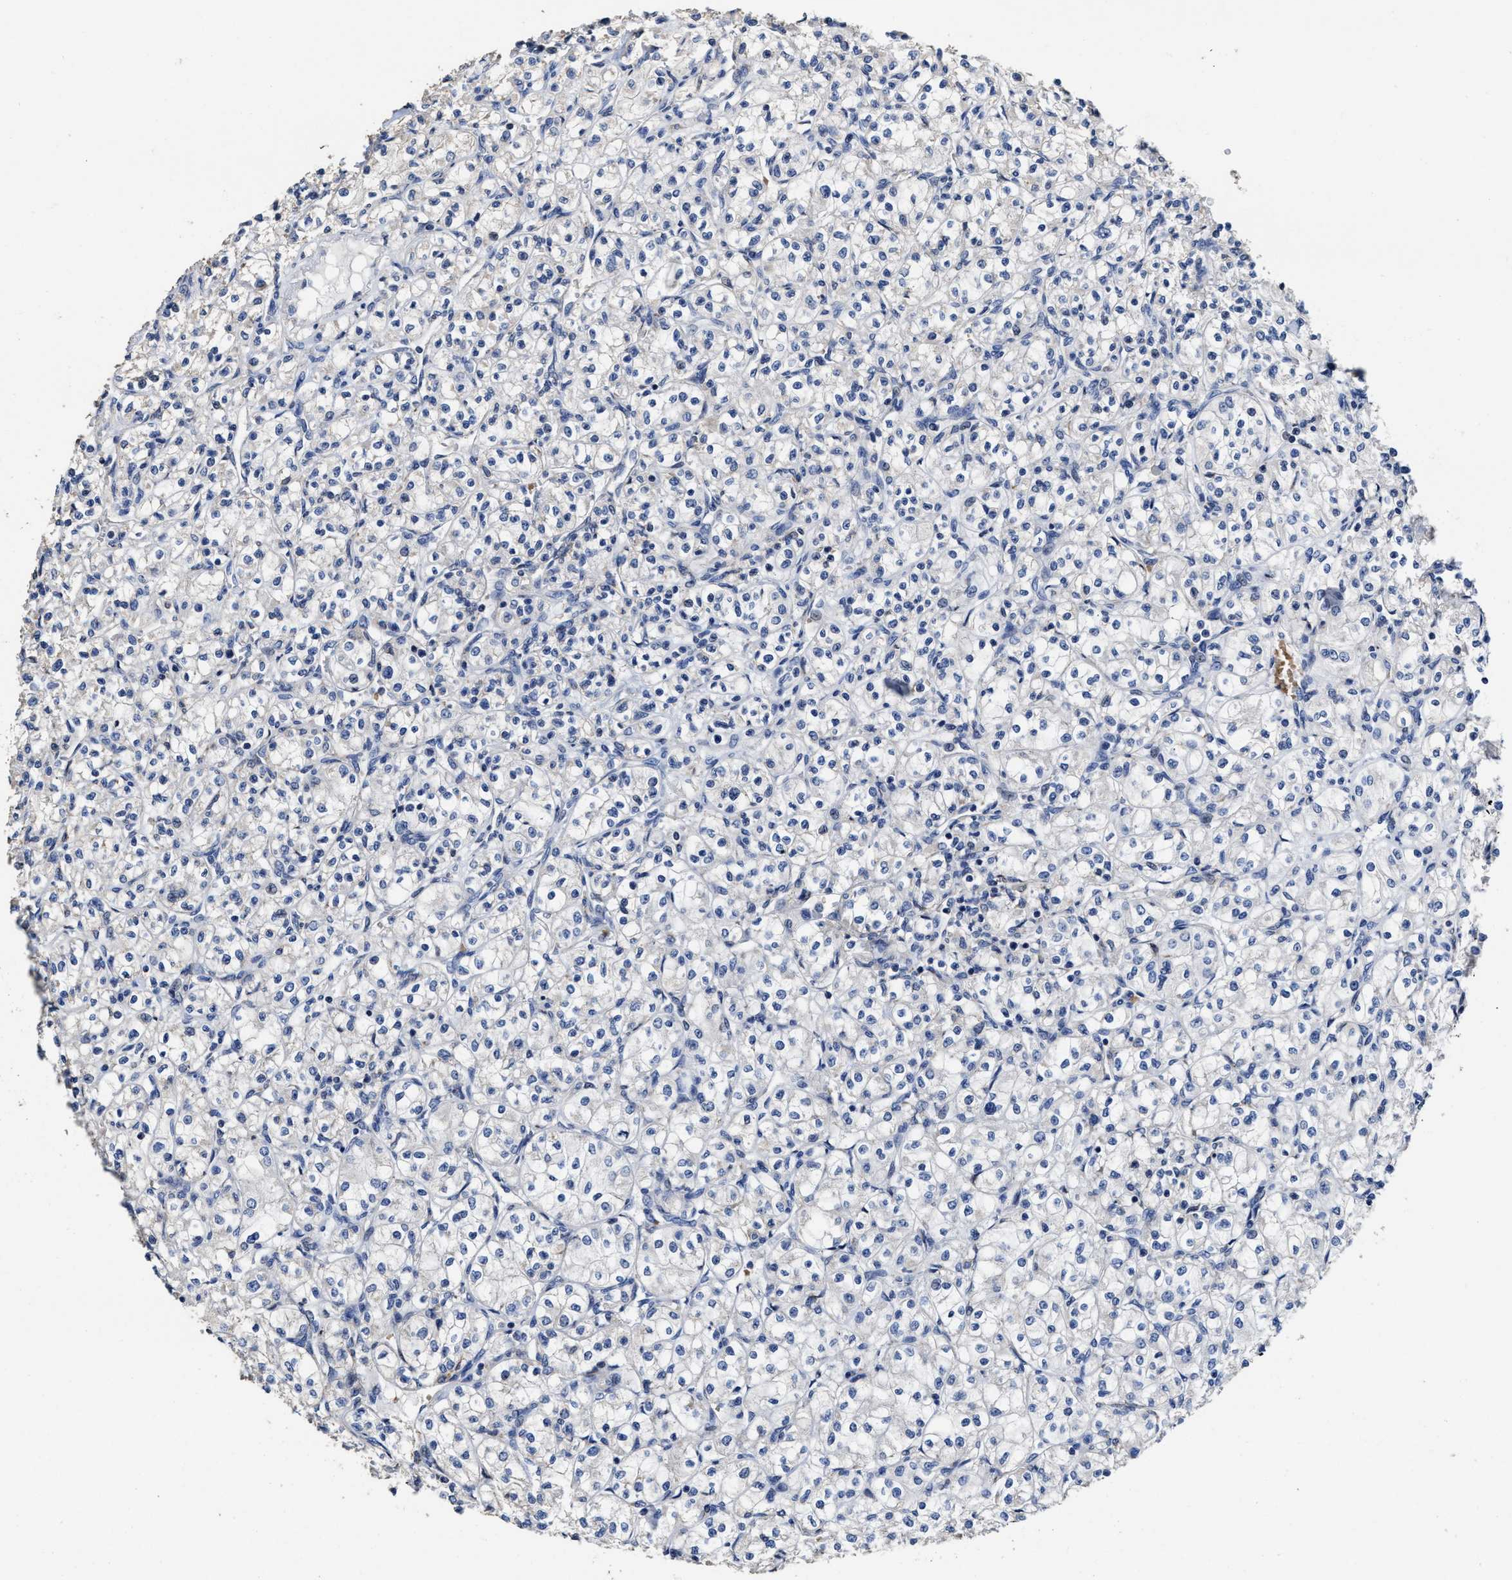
{"staining": {"intensity": "negative", "quantity": "none", "location": "none"}, "tissue": "renal cancer", "cell_type": "Tumor cells", "image_type": "cancer", "snomed": [{"axis": "morphology", "description": "Adenocarcinoma, NOS"}, {"axis": "topography", "description": "Kidney"}], "caption": "DAB immunohistochemical staining of adenocarcinoma (renal) demonstrates no significant expression in tumor cells.", "gene": "ZFAT", "patient": {"sex": "male", "age": 77}}